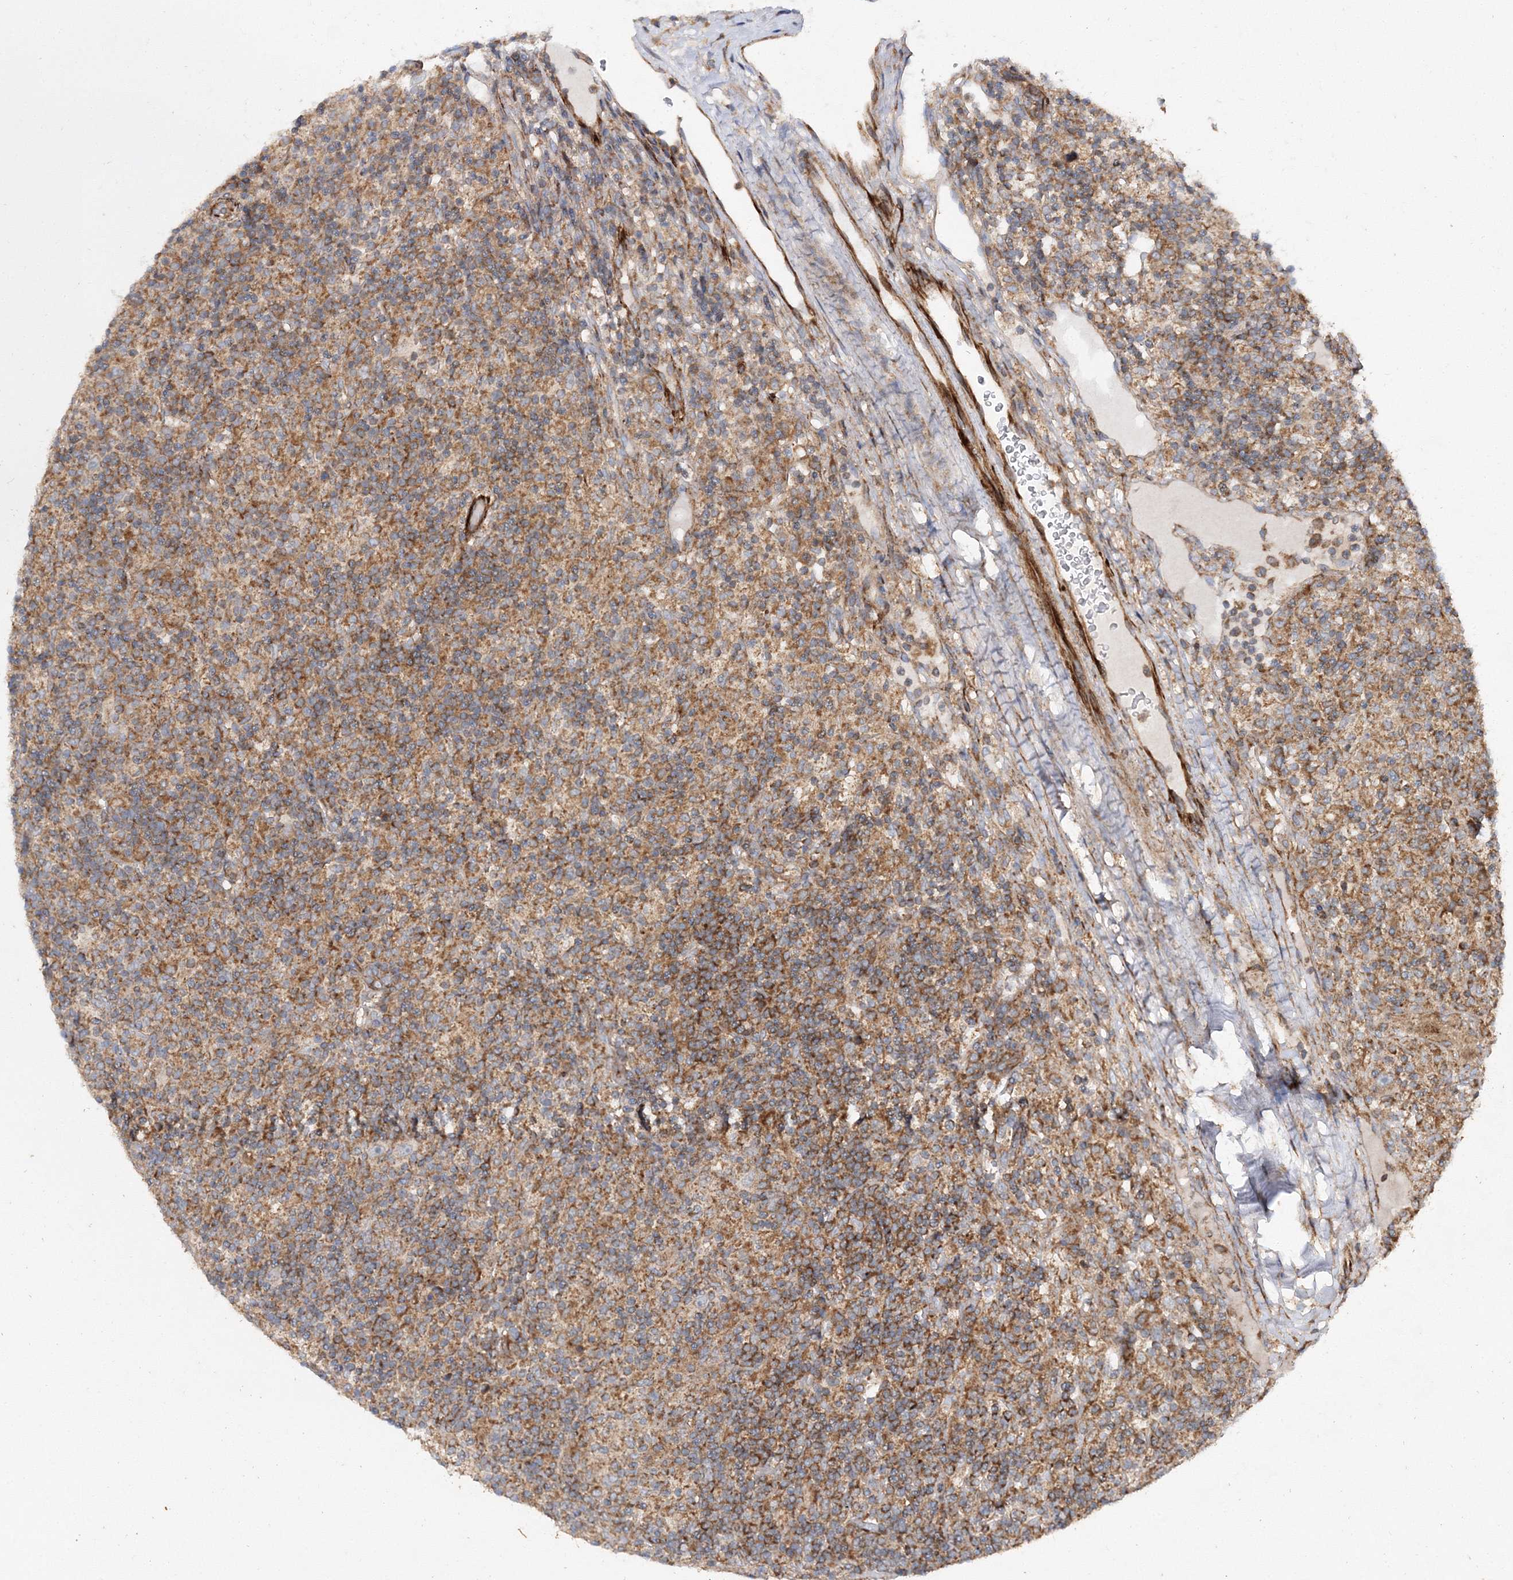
{"staining": {"intensity": "negative", "quantity": "none", "location": "none"}, "tissue": "lymphoma", "cell_type": "Tumor cells", "image_type": "cancer", "snomed": [{"axis": "morphology", "description": "Hodgkin's disease, NOS"}, {"axis": "topography", "description": "Lymph node"}], "caption": "IHC of human Hodgkin's disease reveals no staining in tumor cells.", "gene": "DNAJC13", "patient": {"sex": "male", "age": 70}}